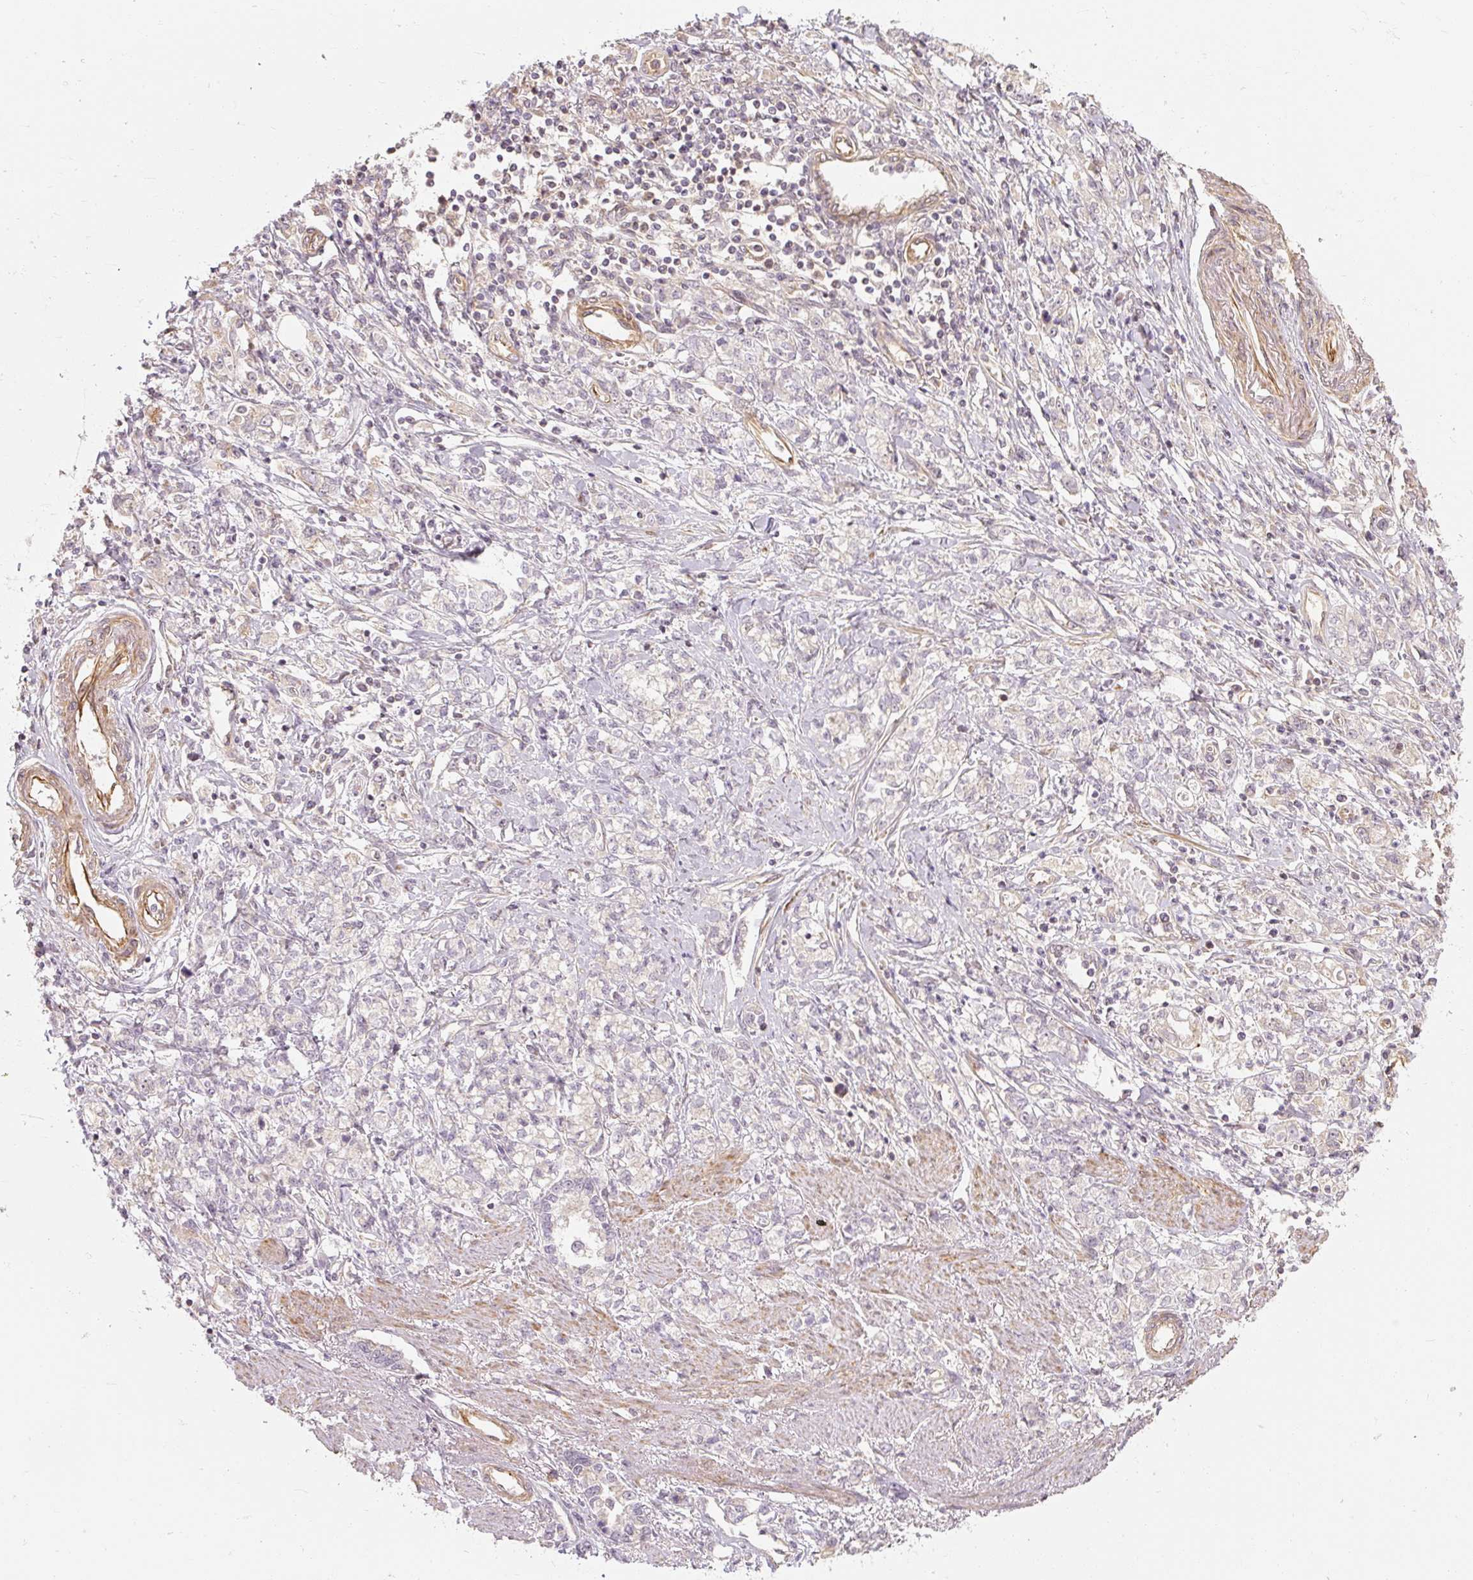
{"staining": {"intensity": "negative", "quantity": "none", "location": "none"}, "tissue": "stomach cancer", "cell_type": "Tumor cells", "image_type": "cancer", "snomed": [{"axis": "morphology", "description": "Adenocarcinoma, NOS"}, {"axis": "topography", "description": "Stomach"}], "caption": "IHC histopathology image of adenocarcinoma (stomach) stained for a protein (brown), which shows no staining in tumor cells.", "gene": "RB1CC1", "patient": {"sex": "female", "age": 76}}